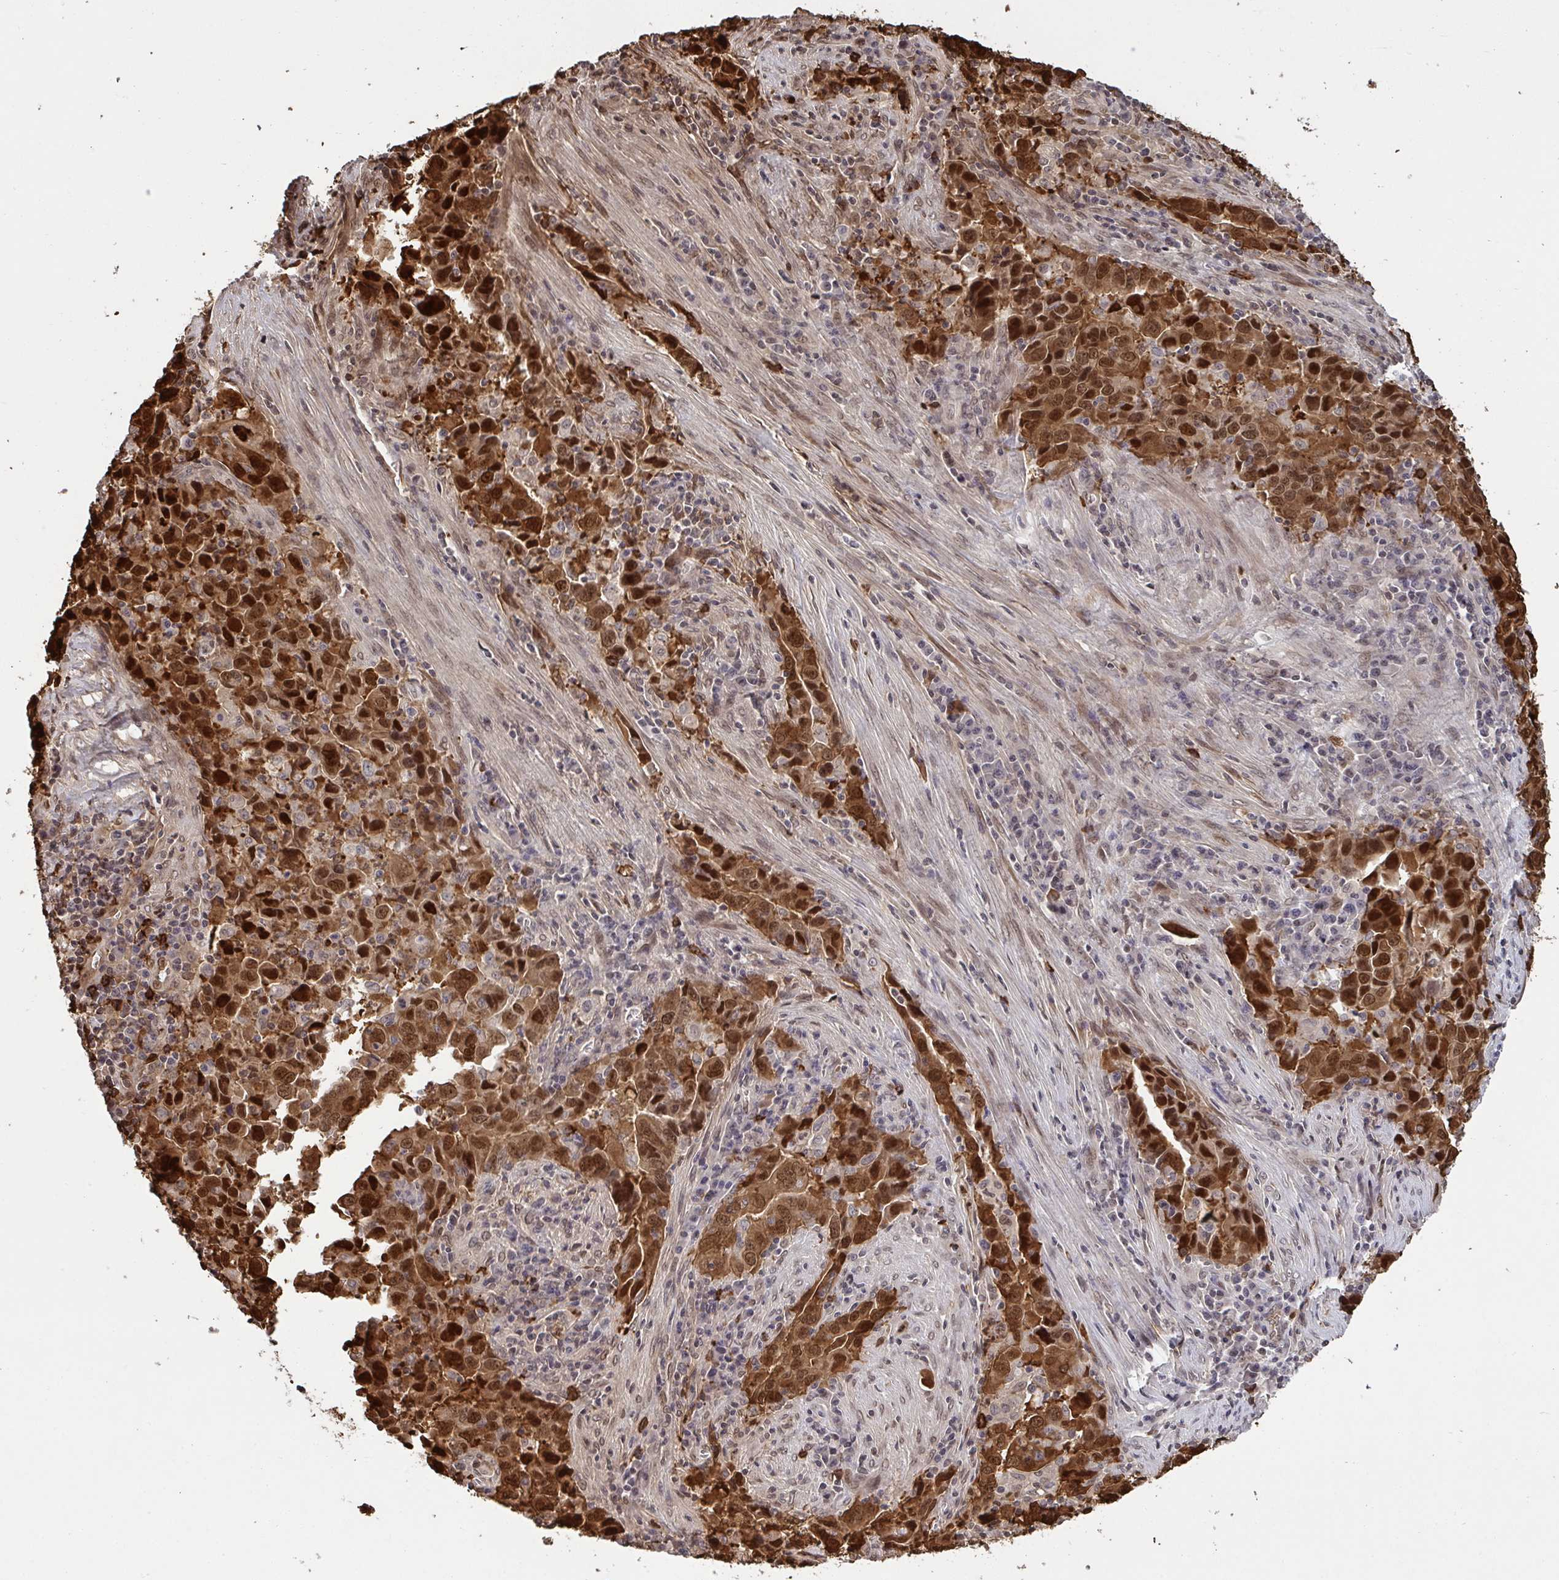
{"staining": {"intensity": "strong", "quantity": ">75%", "location": "cytoplasmic/membranous,nuclear"}, "tissue": "lung cancer", "cell_type": "Tumor cells", "image_type": "cancer", "snomed": [{"axis": "morphology", "description": "Adenocarcinoma, NOS"}, {"axis": "topography", "description": "Lung"}], "caption": "Protein expression analysis of human adenocarcinoma (lung) reveals strong cytoplasmic/membranous and nuclear positivity in about >75% of tumor cells. (Stains: DAB (3,3'-diaminobenzidine) in brown, nuclei in blue, Microscopy: brightfield microscopy at high magnification).", "gene": "UXT", "patient": {"sex": "male", "age": 67}}